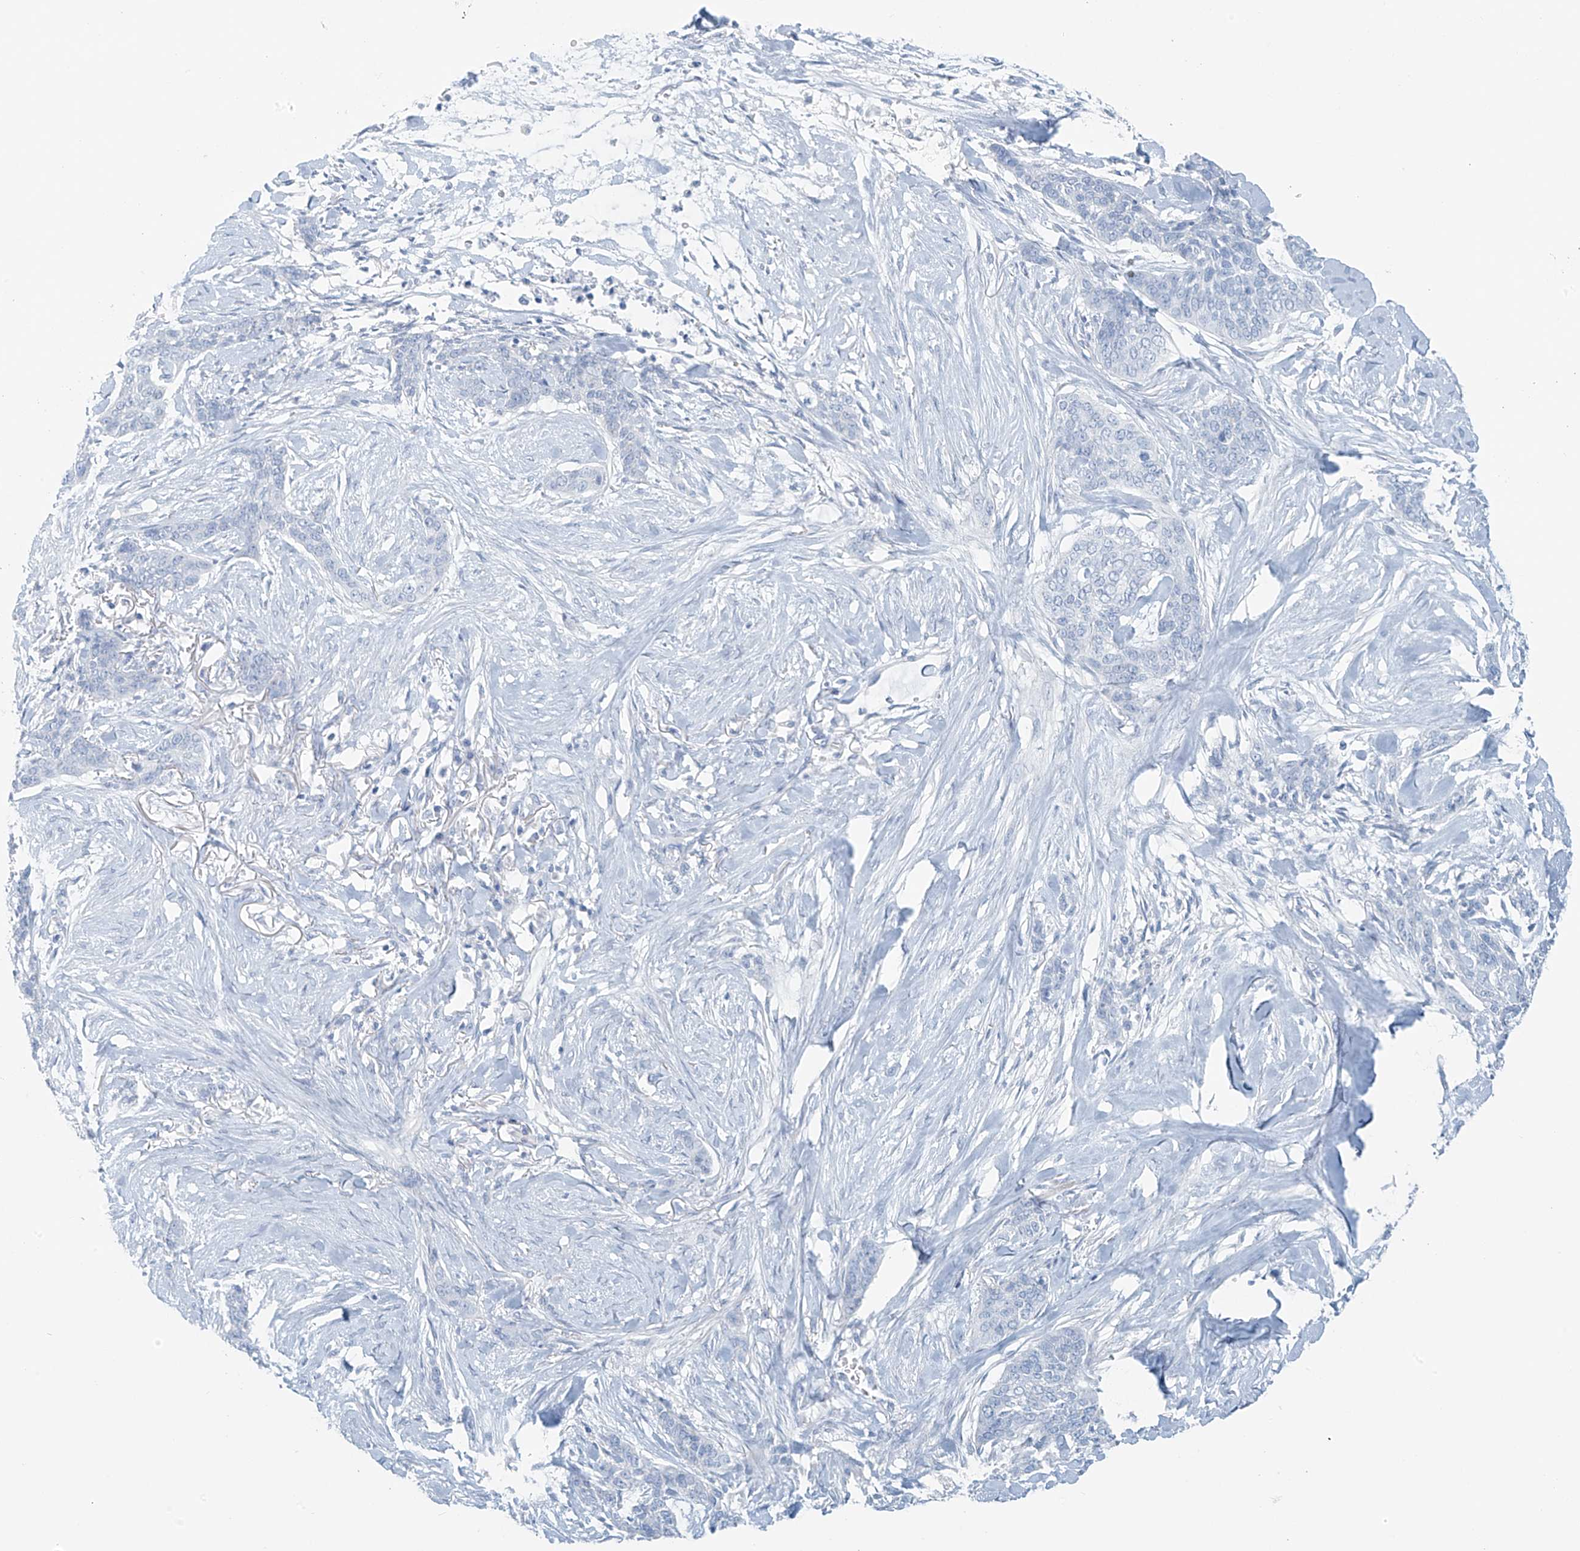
{"staining": {"intensity": "negative", "quantity": "none", "location": "none"}, "tissue": "skin cancer", "cell_type": "Tumor cells", "image_type": "cancer", "snomed": [{"axis": "morphology", "description": "Basal cell carcinoma"}, {"axis": "topography", "description": "Skin"}], "caption": "DAB immunohistochemical staining of skin cancer (basal cell carcinoma) reveals no significant positivity in tumor cells.", "gene": "SLC25A43", "patient": {"sex": "female", "age": 64}}